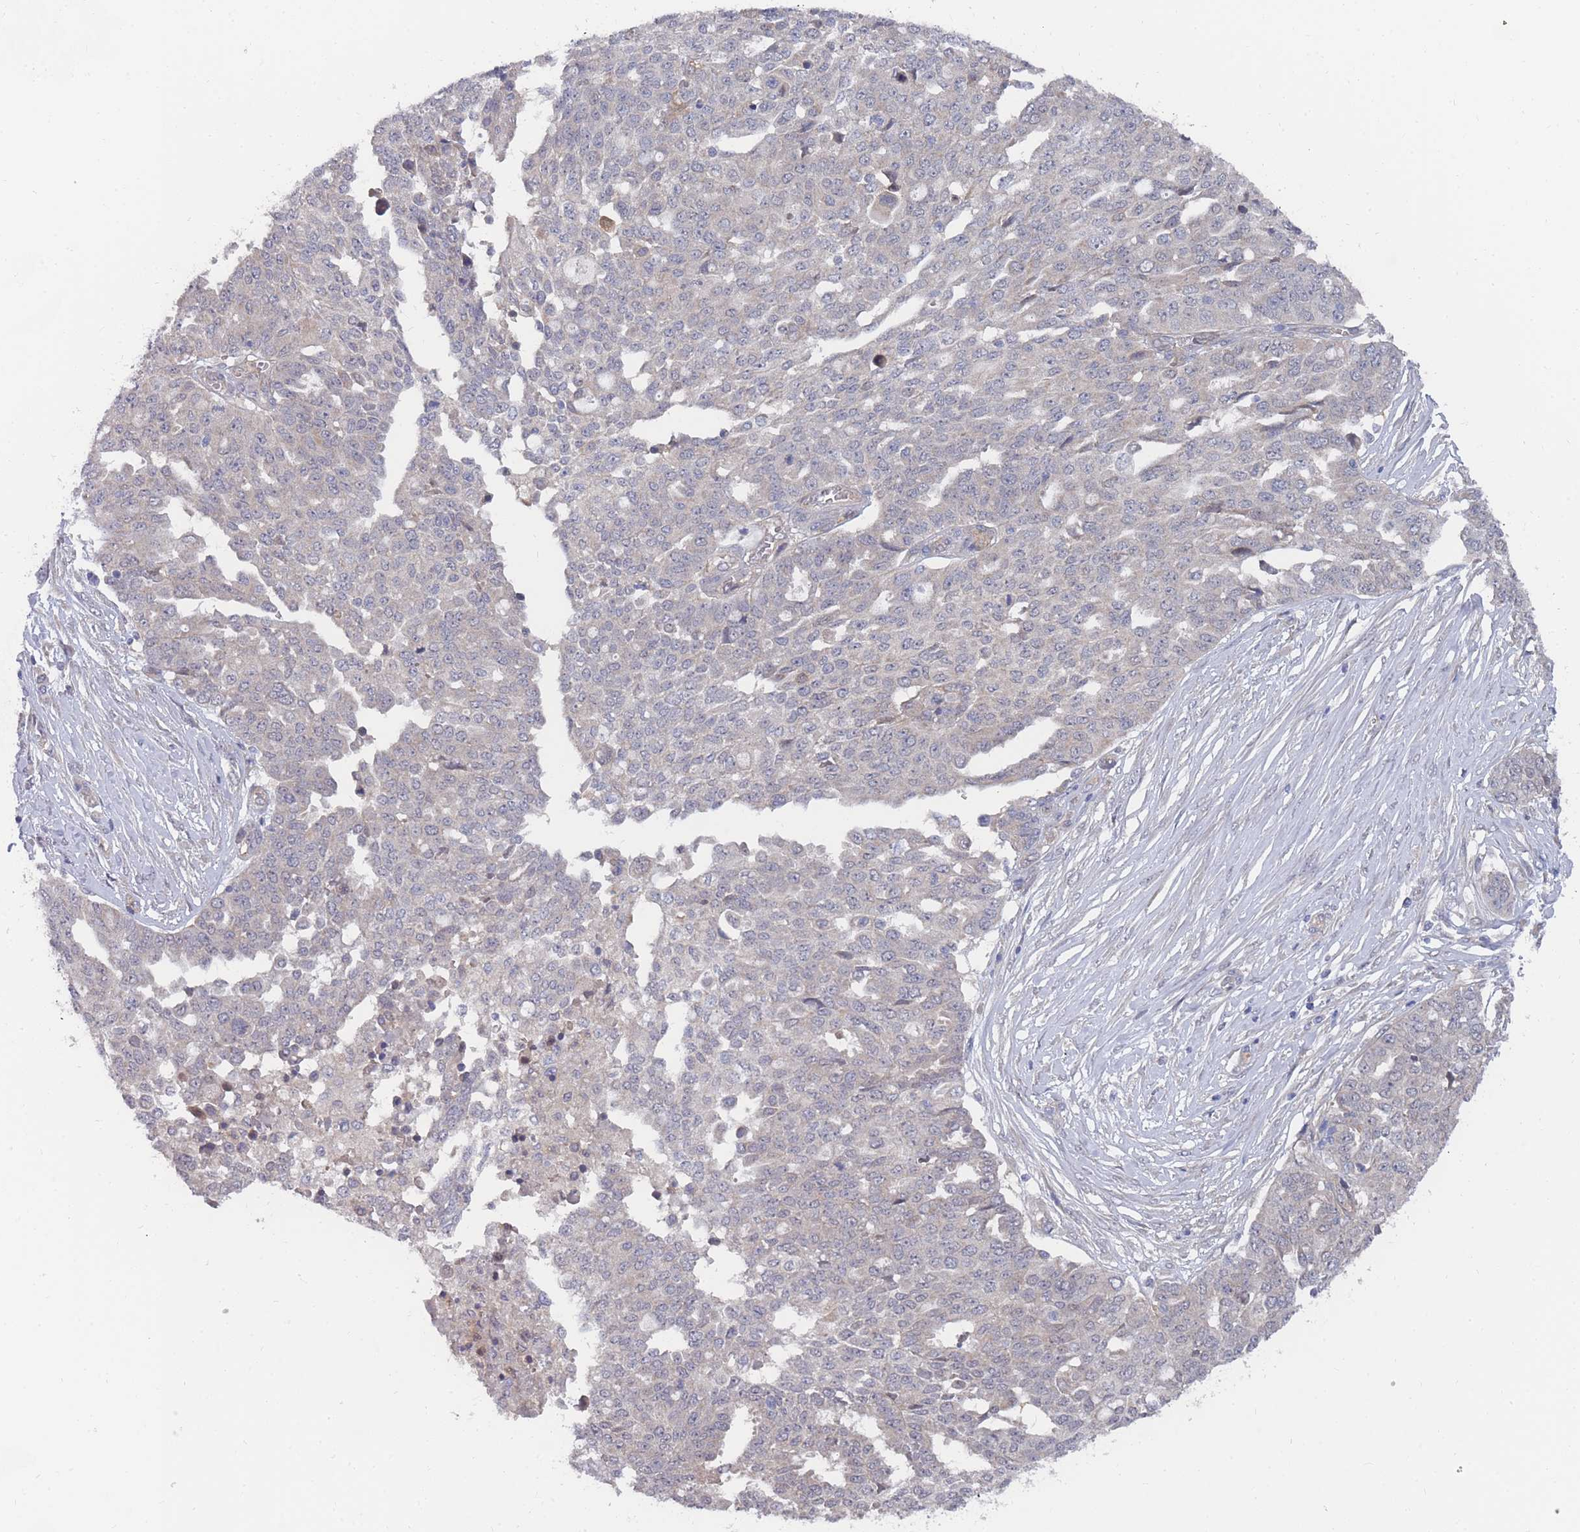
{"staining": {"intensity": "negative", "quantity": "none", "location": "none"}, "tissue": "ovarian cancer", "cell_type": "Tumor cells", "image_type": "cancer", "snomed": [{"axis": "morphology", "description": "Cystadenocarcinoma, serous, NOS"}, {"axis": "topography", "description": "Soft tissue"}, {"axis": "topography", "description": "Ovary"}], "caption": "A high-resolution micrograph shows immunohistochemistry (IHC) staining of ovarian cancer (serous cystadenocarcinoma), which demonstrates no significant staining in tumor cells.", "gene": "NUB1", "patient": {"sex": "female", "age": 57}}